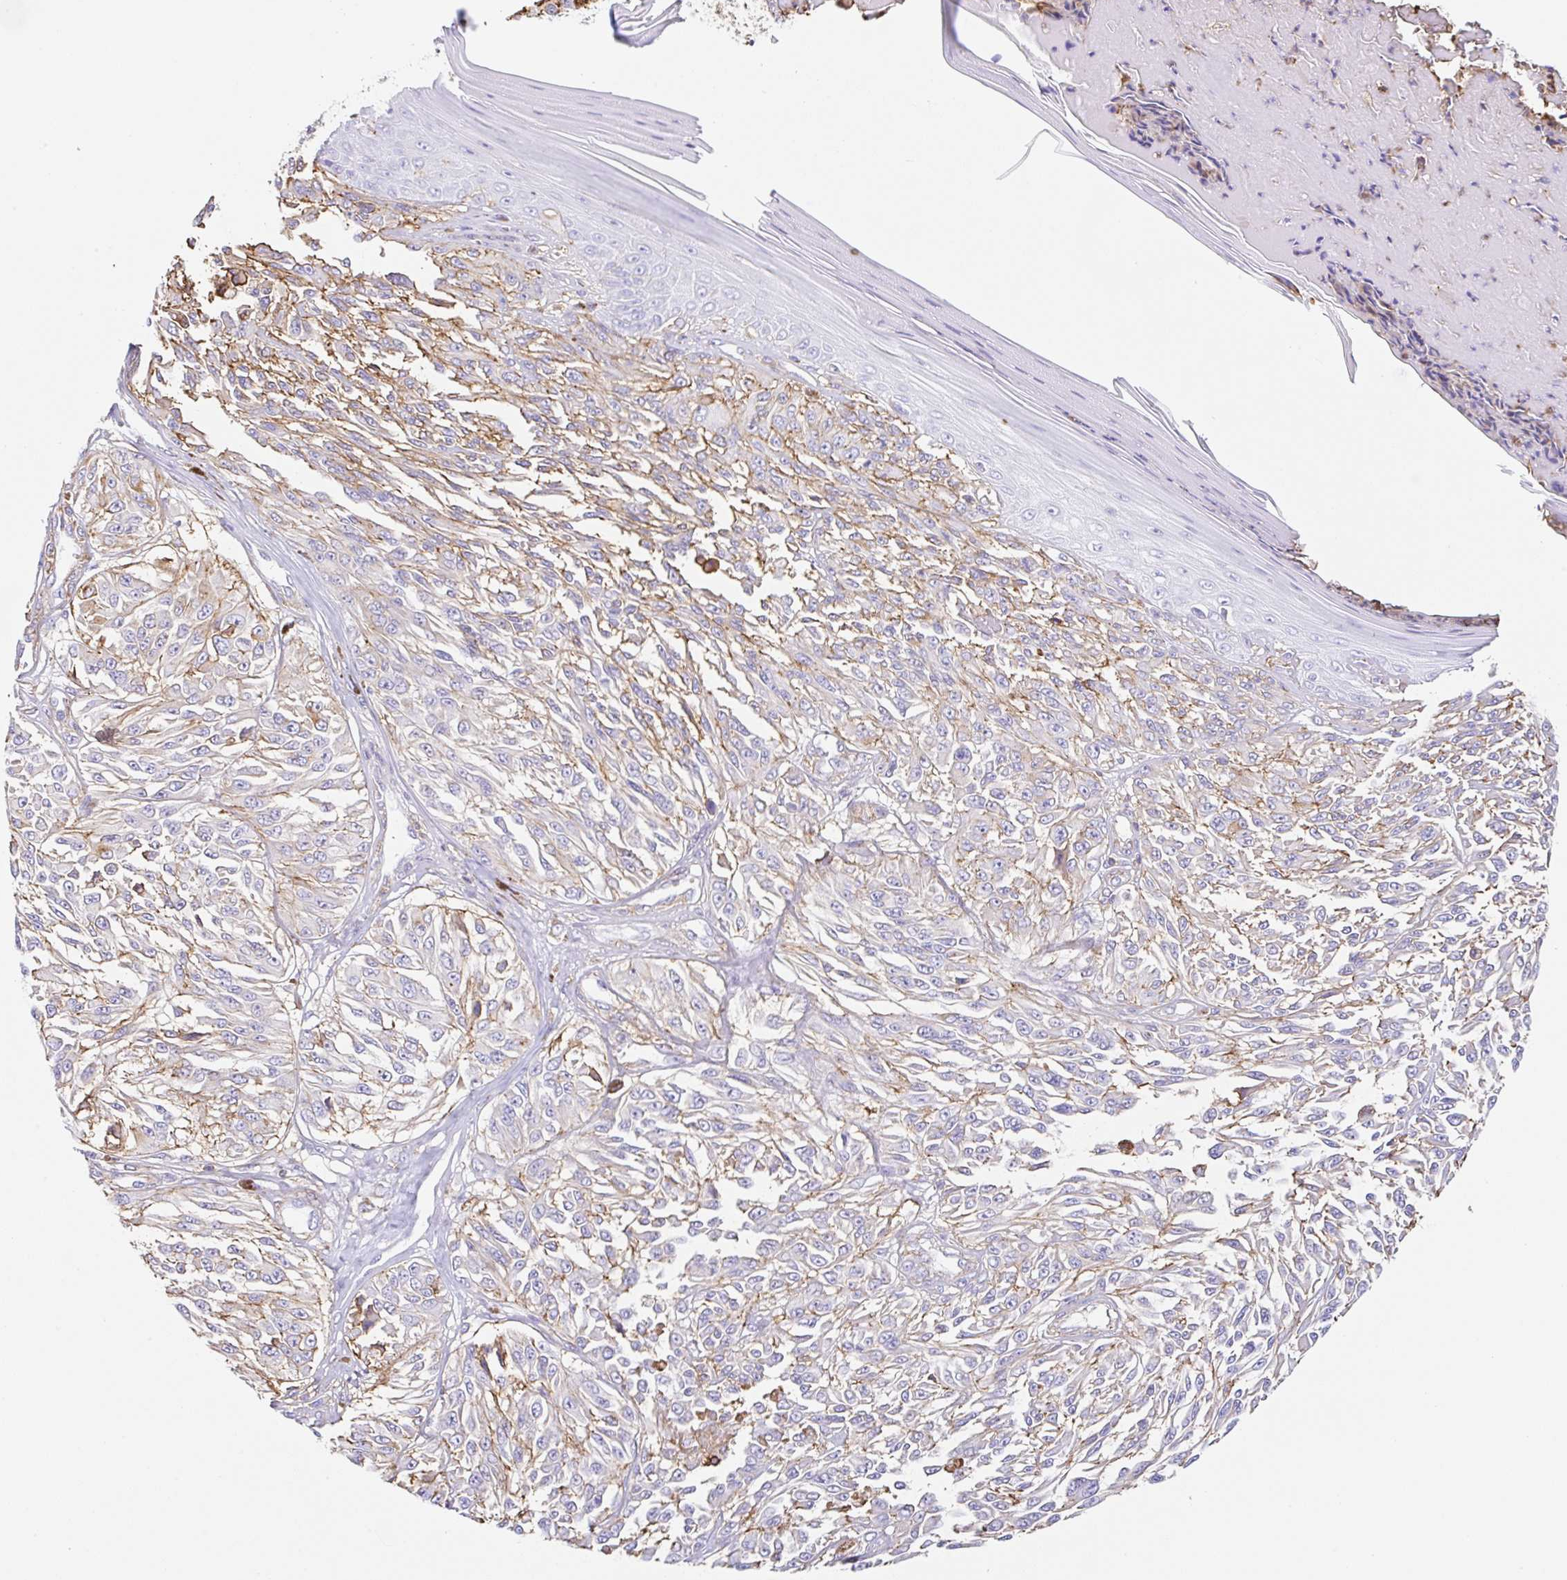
{"staining": {"intensity": "moderate", "quantity": "<25%", "location": "cytoplasmic/membranous"}, "tissue": "melanoma", "cell_type": "Tumor cells", "image_type": "cancer", "snomed": [{"axis": "morphology", "description": "Malignant melanoma, NOS"}, {"axis": "topography", "description": "Skin"}], "caption": "About <25% of tumor cells in human melanoma show moderate cytoplasmic/membranous protein expression as visualized by brown immunohistochemical staining.", "gene": "MTTP", "patient": {"sex": "male", "age": 94}}